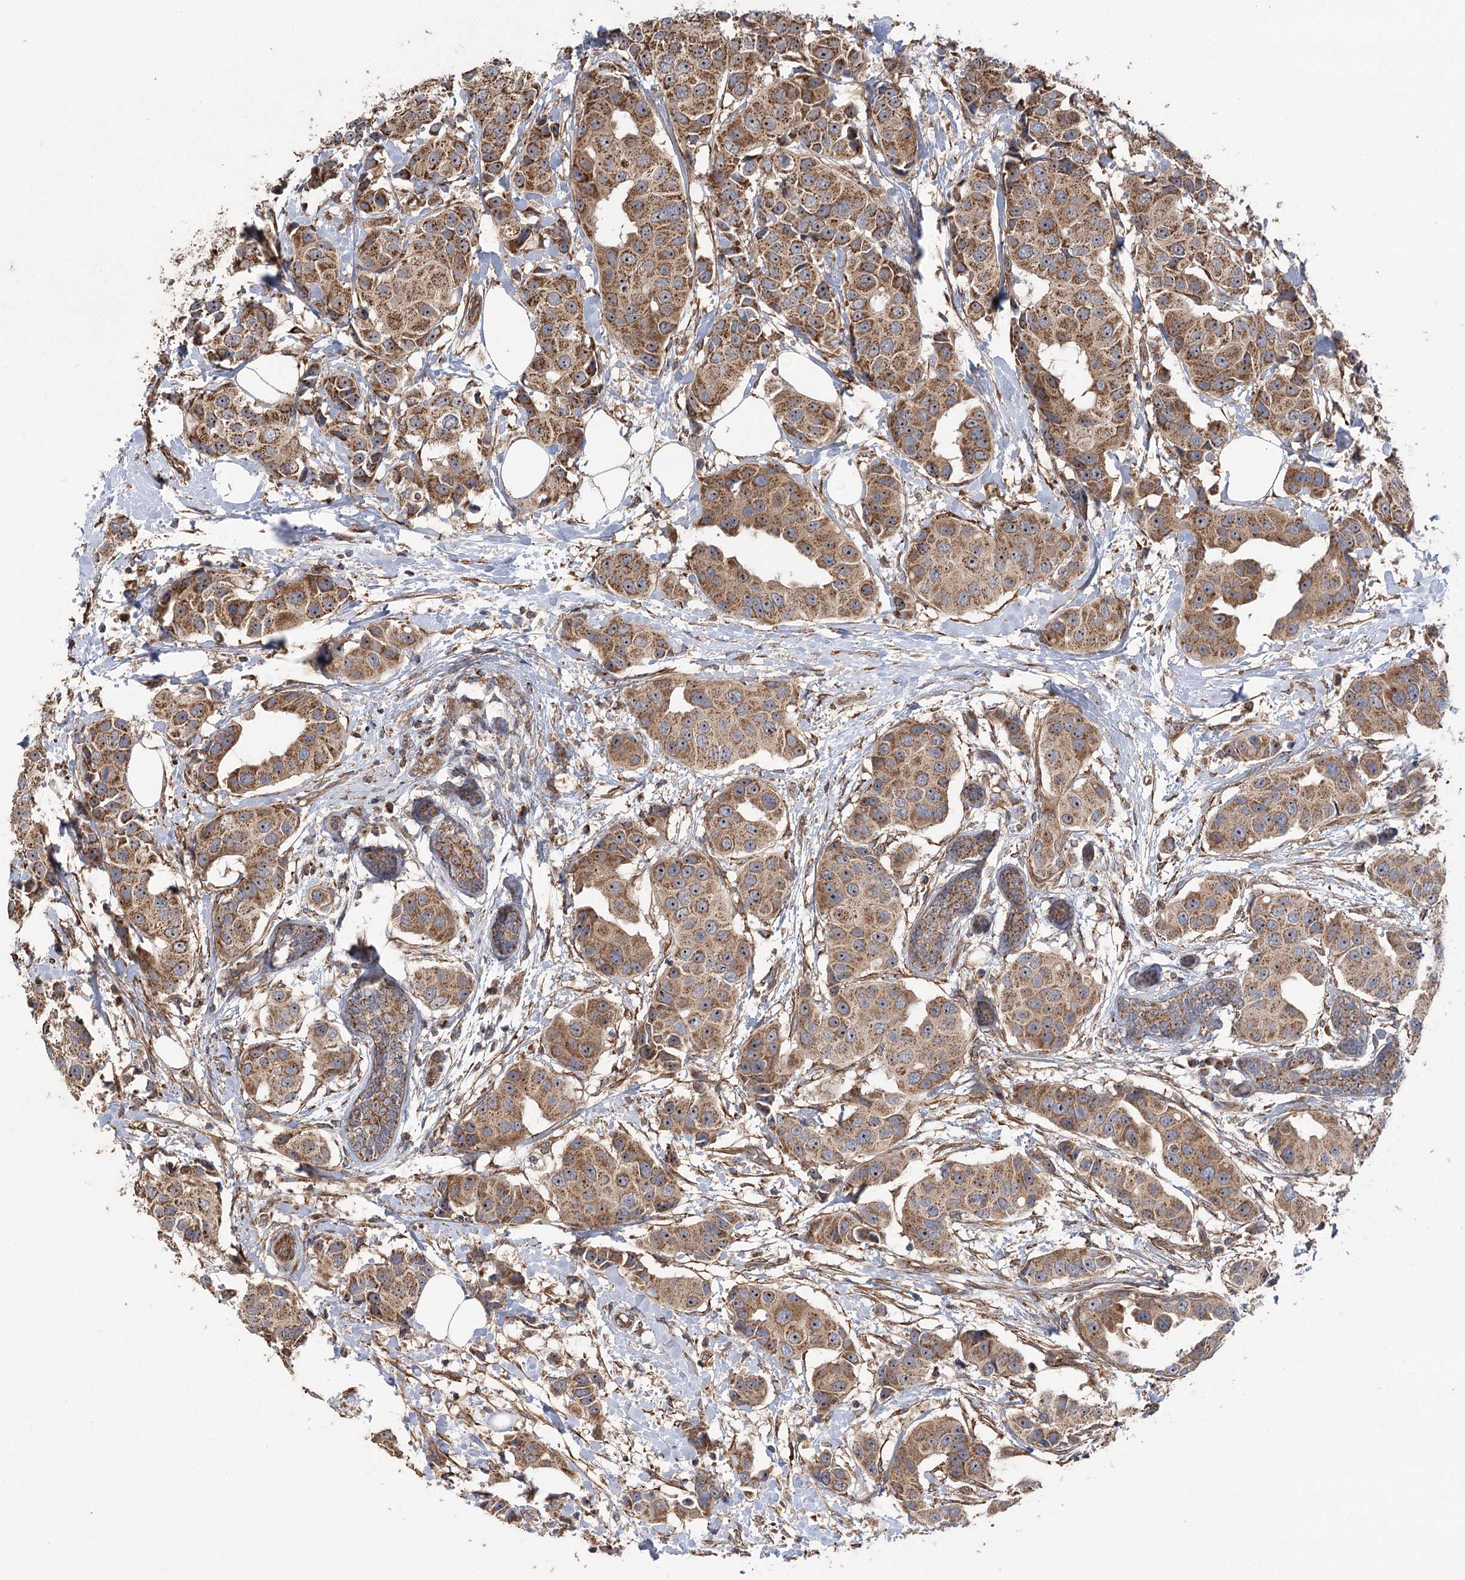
{"staining": {"intensity": "moderate", "quantity": ">75%", "location": "cytoplasmic/membranous,nuclear"}, "tissue": "breast cancer", "cell_type": "Tumor cells", "image_type": "cancer", "snomed": [{"axis": "morphology", "description": "Normal tissue, NOS"}, {"axis": "morphology", "description": "Duct carcinoma"}, {"axis": "topography", "description": "Breast"}], "caption": "A brown stain shows moderate cytoplasmic/membranous and nuclear positivity of a protein in breast cancer (intraductal carcinoma) tumor cells.", "gene": "RWDD4", "patient": {"sex": "female", "age": 39}}